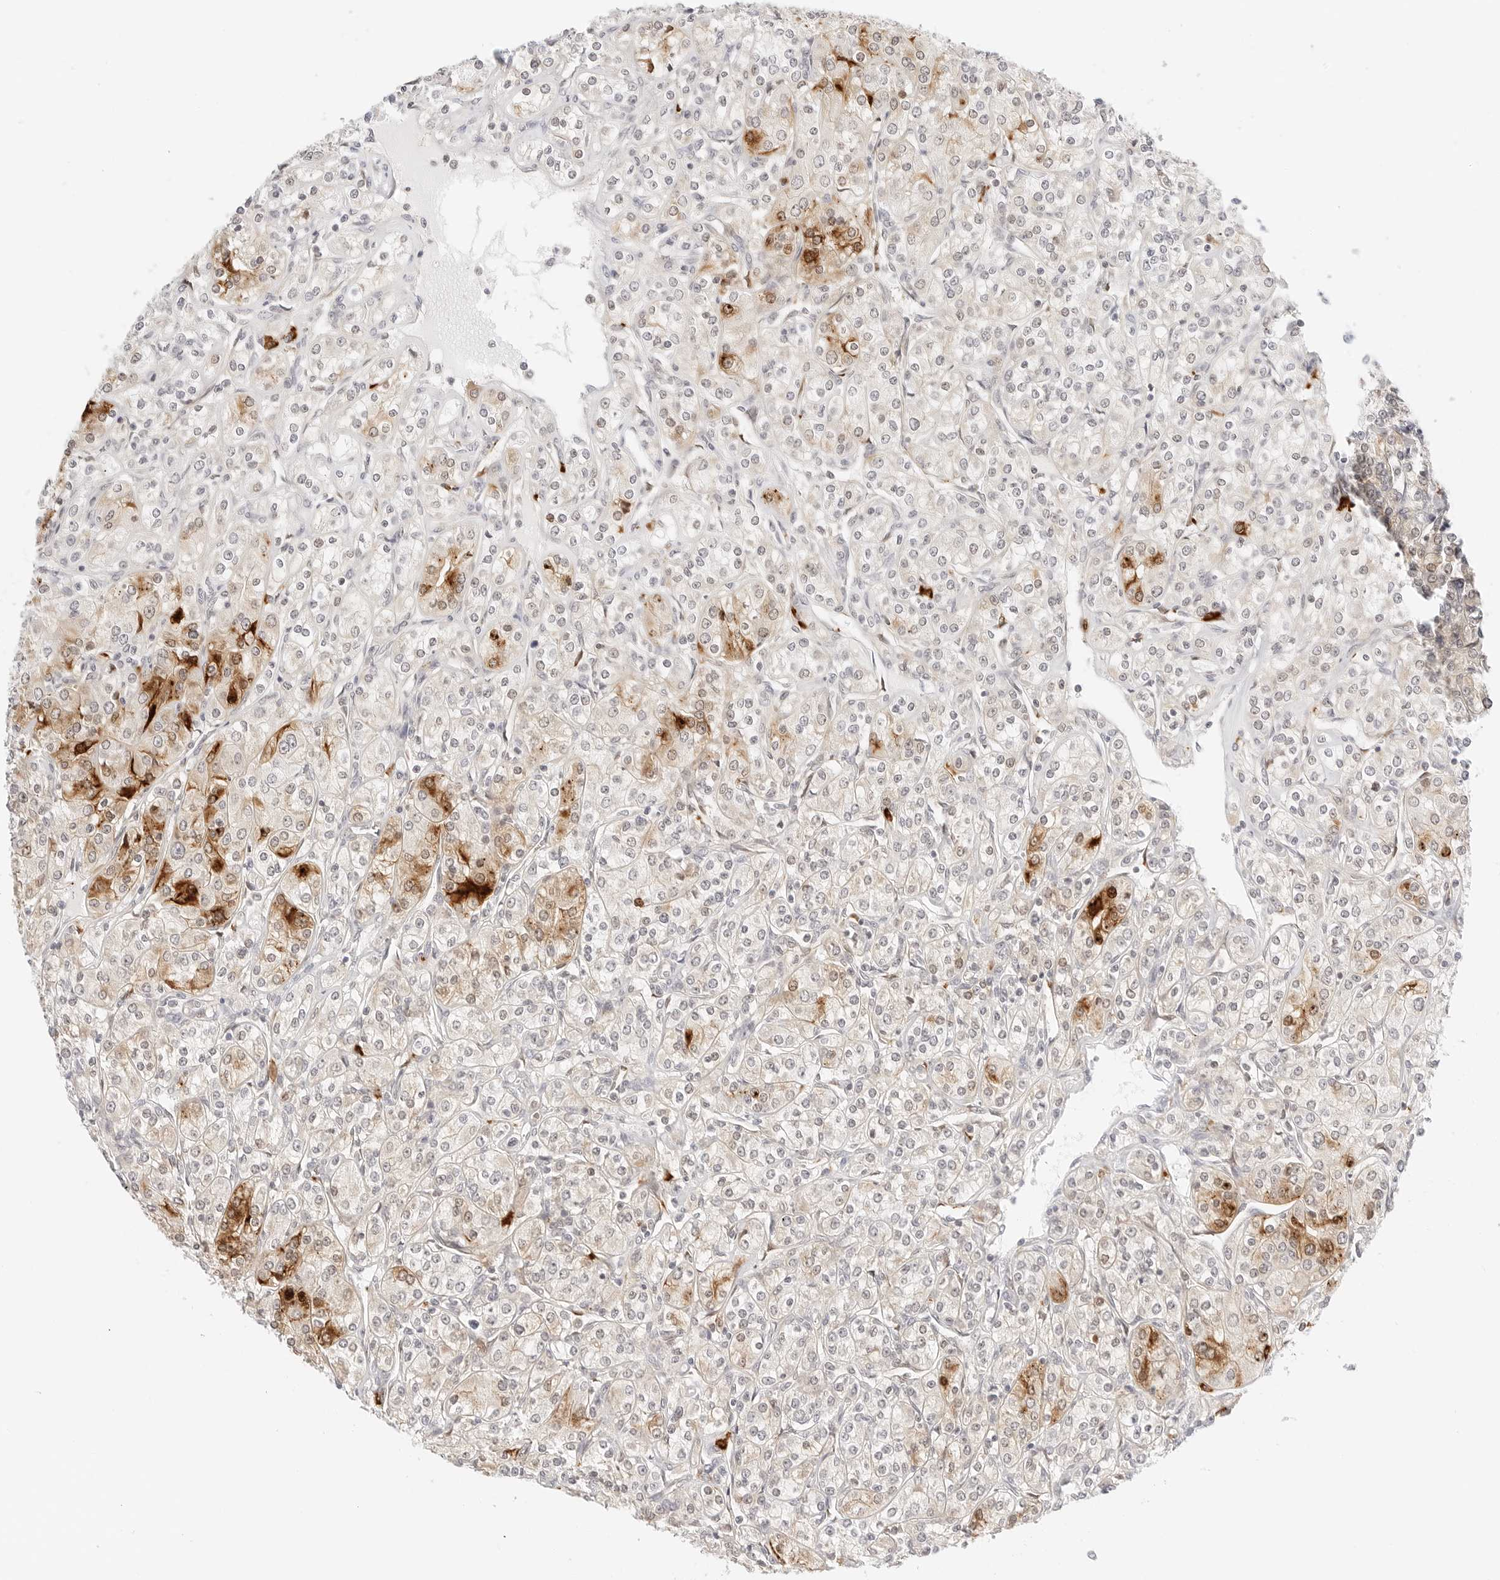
{"staining": {"intensity": "moderate", "quantity": "<25%", "location": "cytoplasmic/membranous,nuclear"}, "tissue": "renal cancer", "cell_type": "Tumor cells", "image_type": "cancer", "snomed": [{"axis": "morphology", "description": "Adenocarcinoma, NOS"}, {"axis": "topography", "description": "Kidney"}], "caption": "Adenocarcinoma (renal) stained for a protein (brown) reveals moderate cytoplasmic/membranous and nuclear positive expression in approximately <25% of tumor cells.", "gene": "TEKT2", "patient": {"sex": "male", "age": 77}}